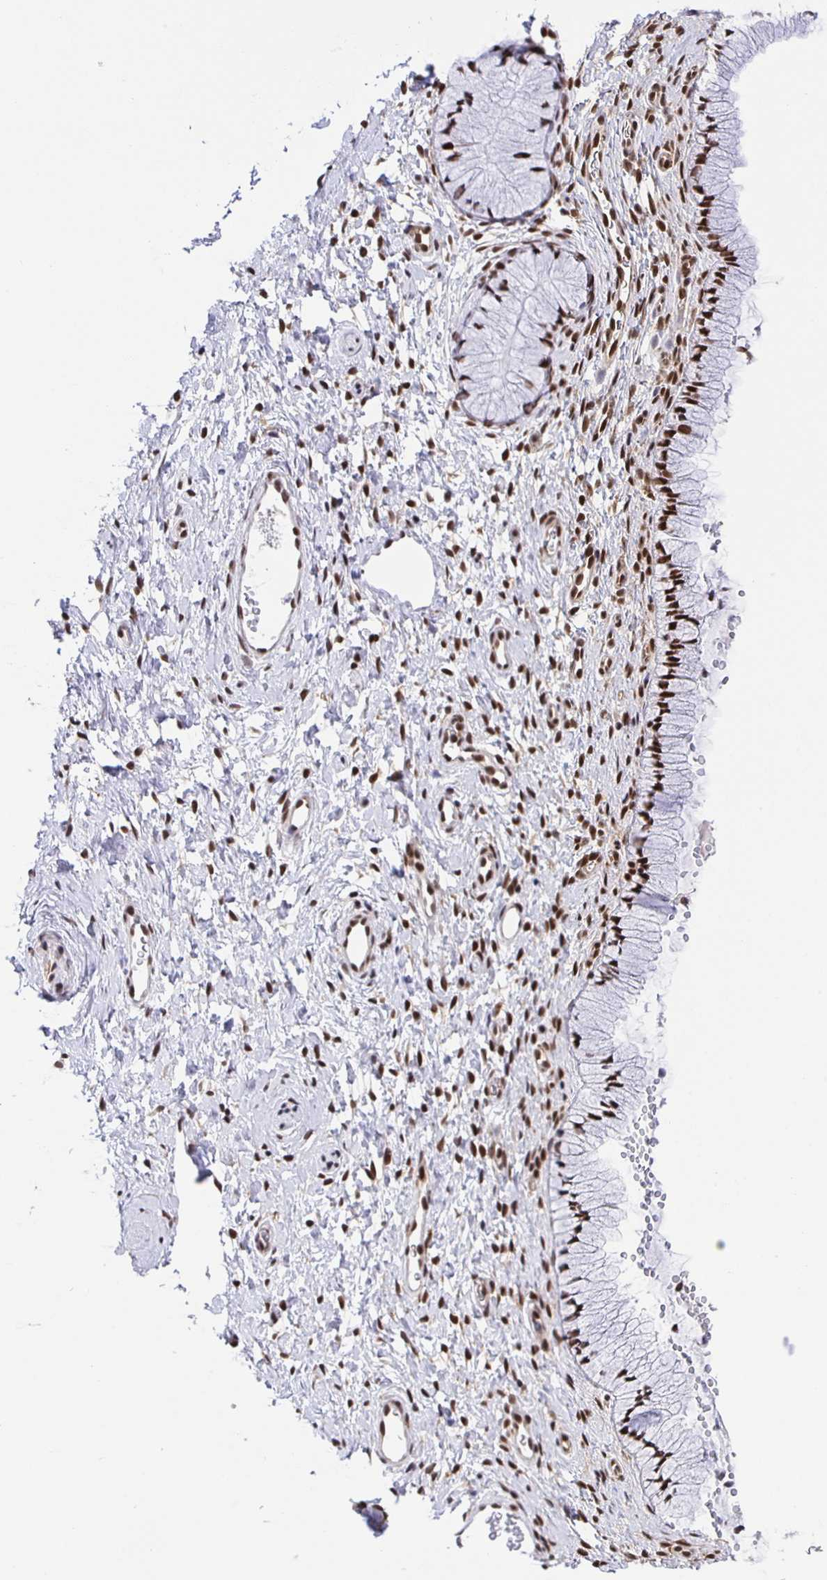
{"staining": {"intensity": "strong", "quantity": ">75%", "location": "nuclear"}, "tissue": "cervix", "cell_type": "Glandular cells", "image_type": "normal", "snomed": [{"axis": "morphology", "description": "Normal tissue, NOS"}, {"axis": "topography", "description": "Cervix"}], "caption": "High-magnification brightfield microscopy of benign cervix stained with DAB (brown) and counterstained with hematoxylin (blue). glandular cells exhibit strong nuclear expression is identified in approximately>75% of cells.", "gene": "ZRANB2", "patient": {"sex": "female", "age": 36}}